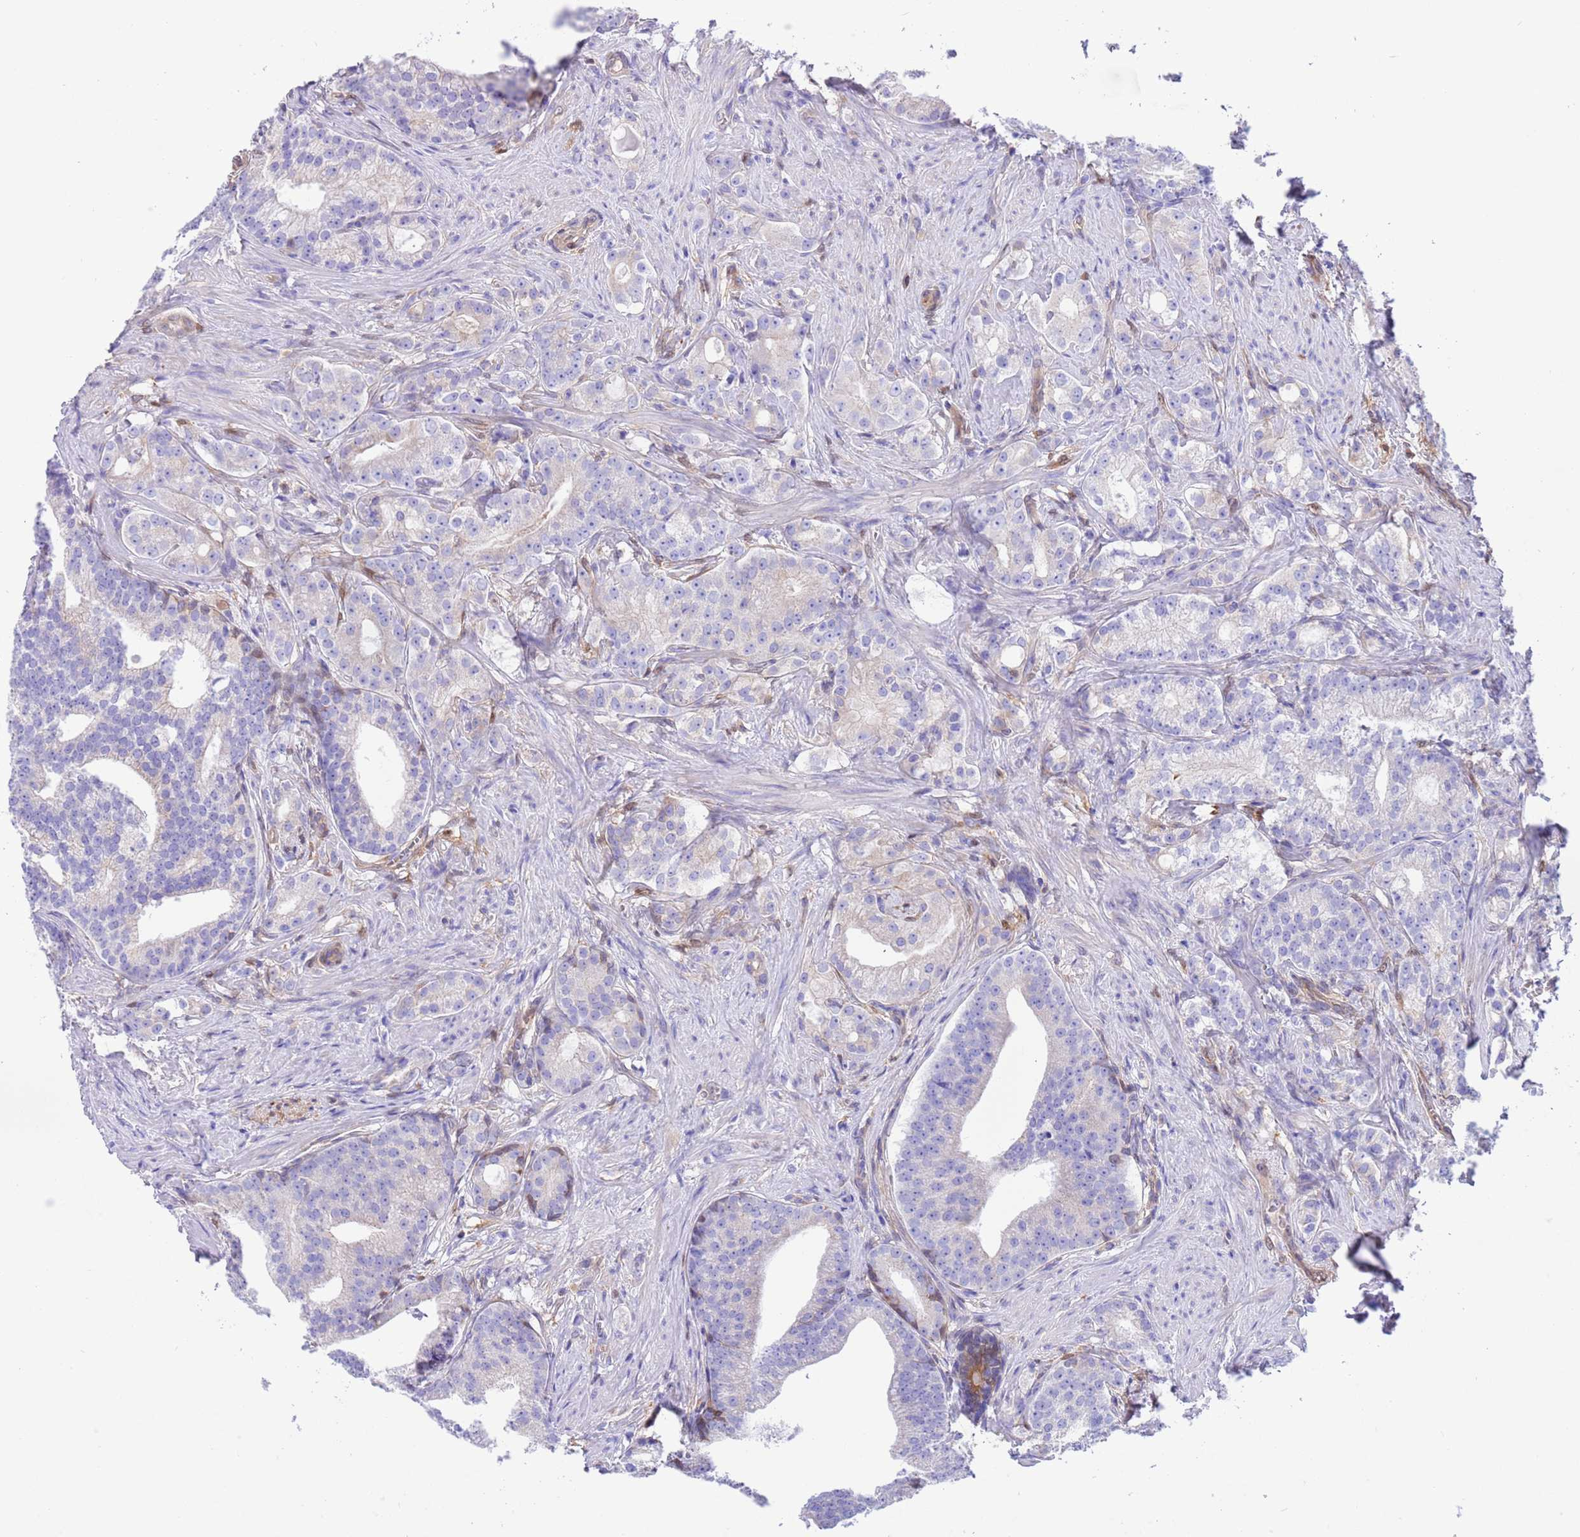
{"staining": {"intensity": "negative", "quantity": "none", "location": "none"}, "tissue": "prostate cancer", "cell_type": "Tumor cells", "image_type": "cancer", "snomed": [{"axis": "morphology", "description": "Adenocarcinoma, Low grade"}, {"axis": "topography", "description": "Prostate"}], "caption": "Micrograph shows no protein expression in tumor cells of prostate cancer tissue.", "gene": "C6orf47", "patient": {"sex": "male", "age": 71}}